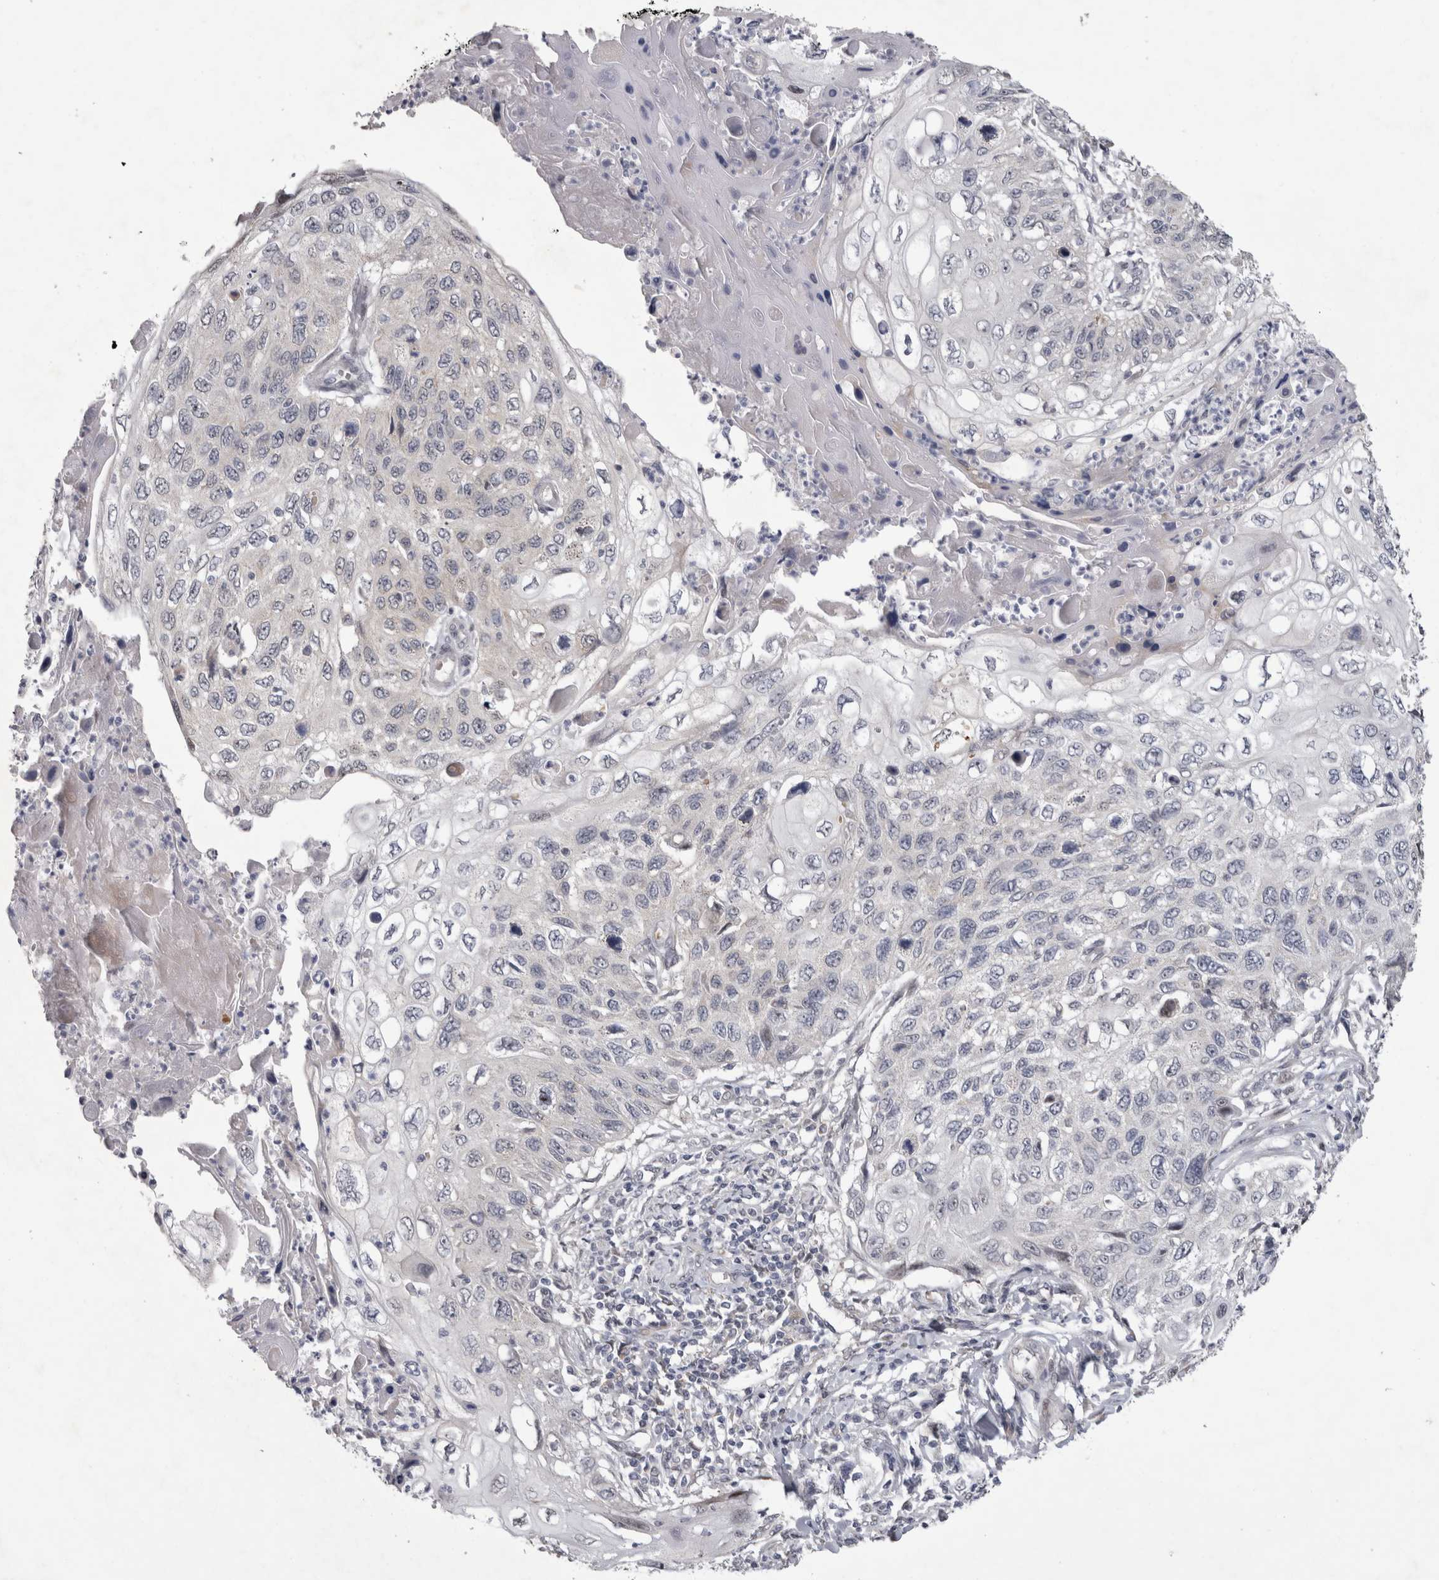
{"staining": {"intensity": "negative", "quantity": "none", "location": "none"}, "tissue": "cervical cancer", "cell_type": "Tumor cells", "image_type": "cancer", "snomed": [{"axis": "morphology", "description": "Squamous cell carcinoma, NOS"}, {"axis": "topography", "description": "Cervix"}], "caption": "The micrograph exhibits no significant staining in tumor cells of cervical squamous cell carcinoma.", "gene": "IFI44", "patient": {"sex": "female", "age": 70}}